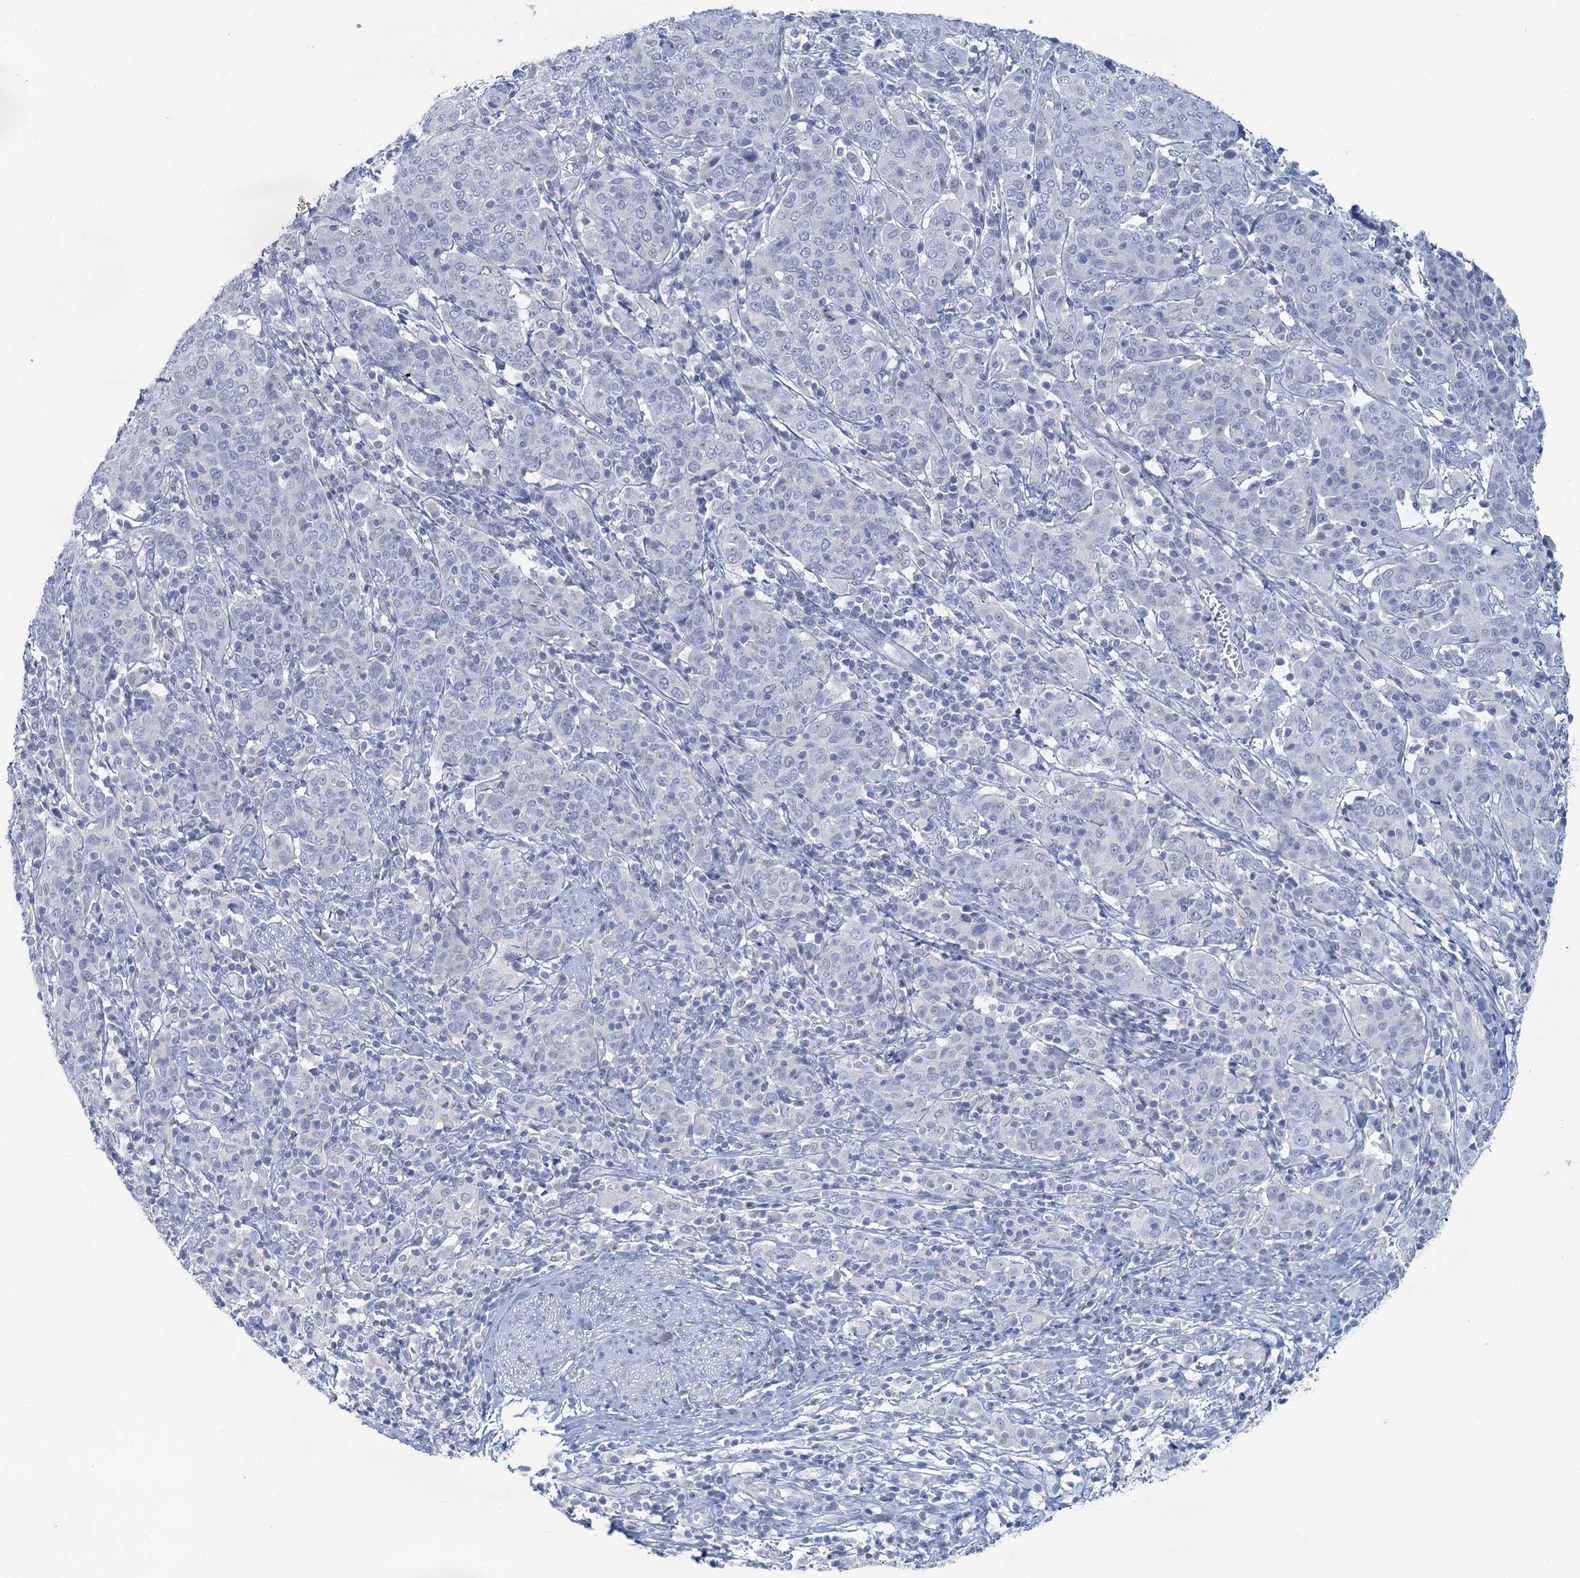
{"staining": {"intensity": "negative", "quantity": "none", "location": "none"}, "tissue": "cervical cancer", "cell_type": "Tumor cells", "image_type": "cancer", "snomed": [{"axis": "morphology", "description": "Squamous cell carcinoma, NOS"}, {"axis": "topography", "description": "Cervix"}], "caption": "High magnification brightfield microscopy of cervical cancer (squamous cell carcinoma) stained with DAB (3,3'-diaminobenzidine) (brown) and counterstained with hematoxylin (blue): tumor cells show no significant positivity.", "gene": "CHGA", "patient": {"sex": "female", "age": 67}}